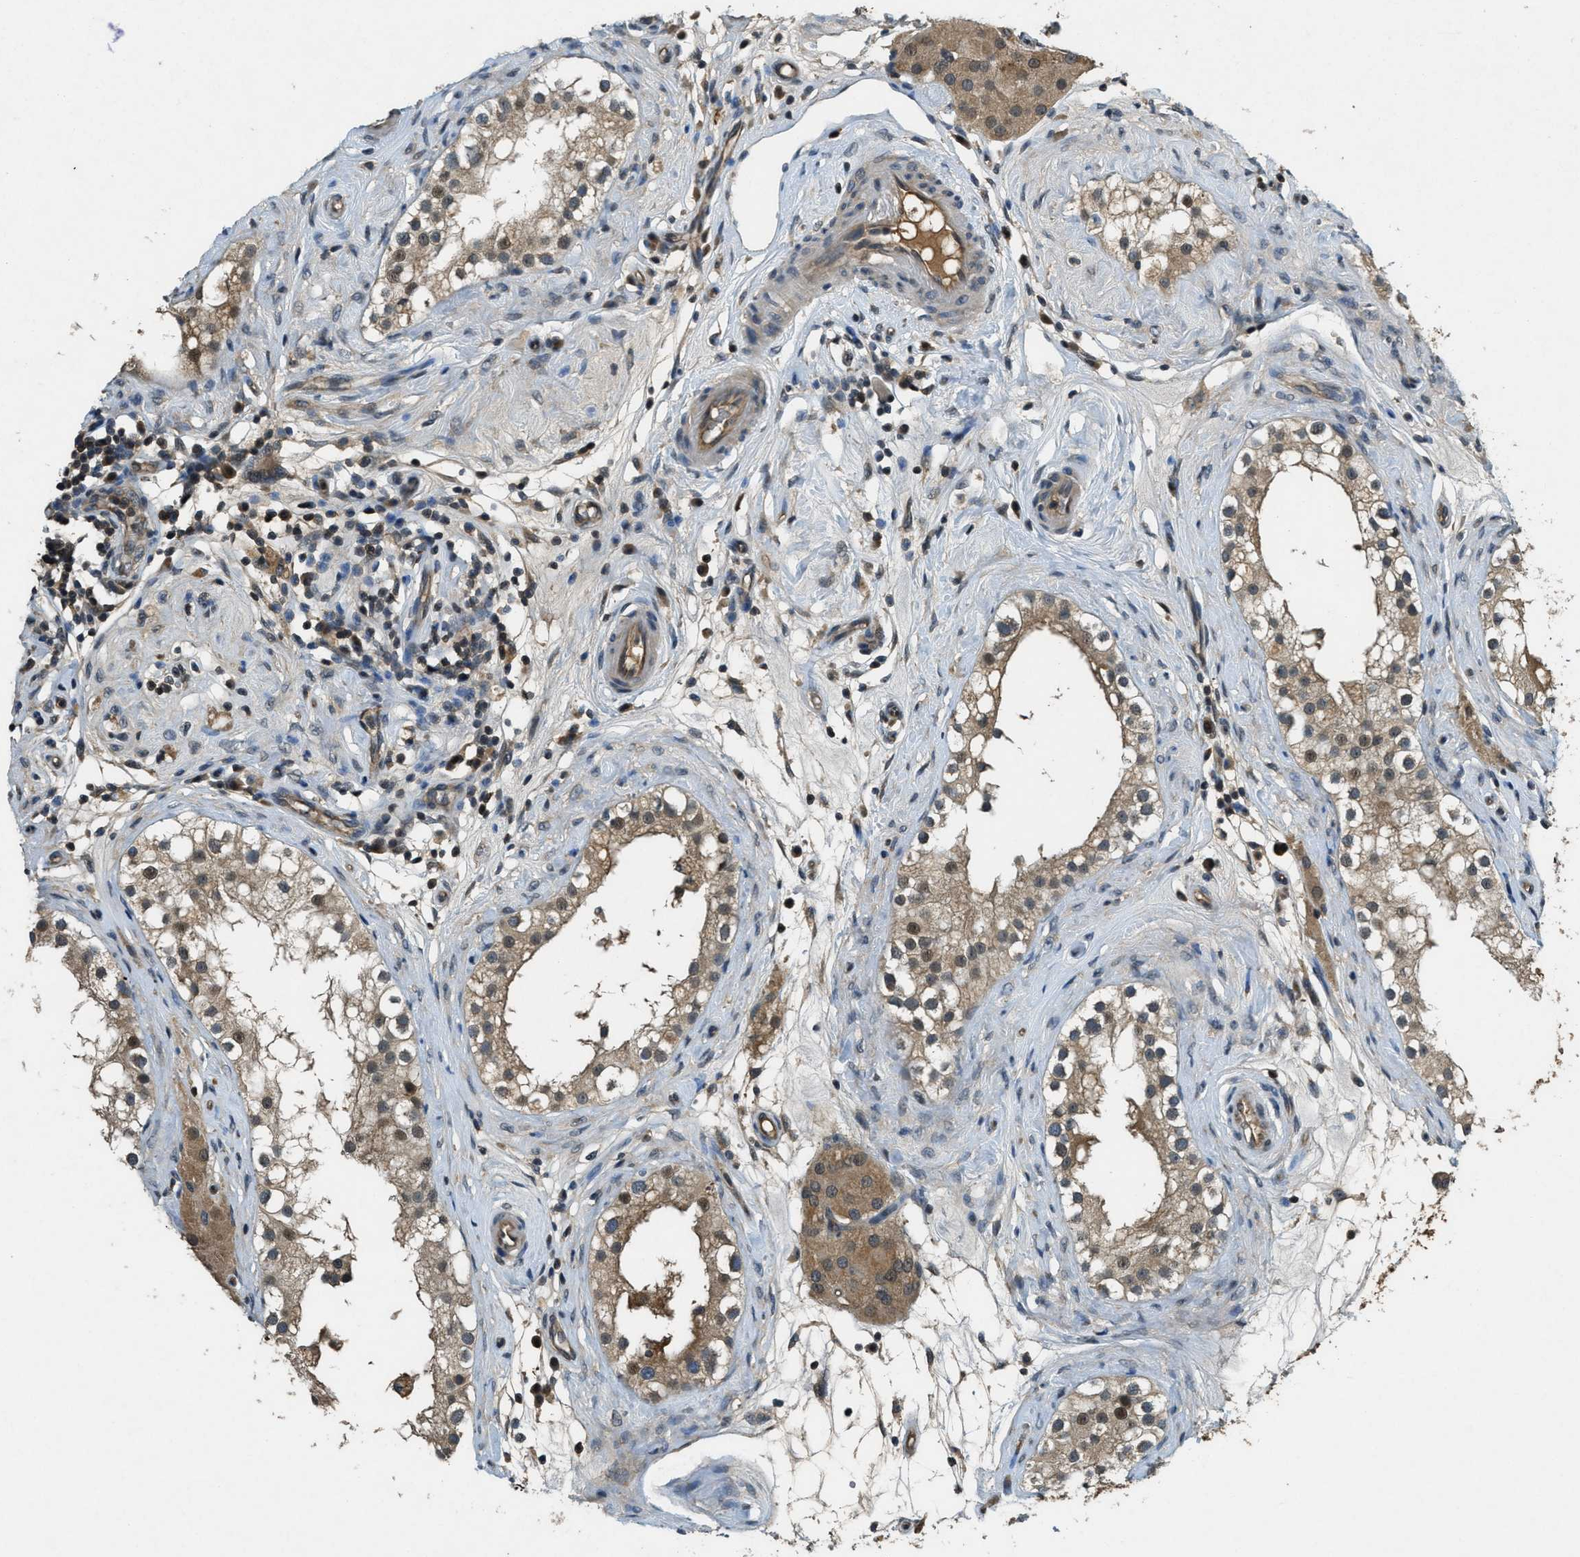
{"staining": {"intensity": "moderate", "quantity": ">75%", "location": "cytoplasmic/membranous"}, "tissue": "epididymis", "cell_type": "Glandular cells", "image_type": "normal", "snomed": [{"axis": "morphology", "description": "Normal tissue, NOS"}, {"axis": "morphology", "description": "Inflammation, NOS"}, {"axis": "topography", "description": "Epididymis"}], "caption": "Normal epididymis demonstrates moderate cytoplasmic/membranous positivity in about >75% of glandular cells, visualized by immunohistochemistry.", "gene": "DUSP6", "patient": {"sex": "male", "age": 84}}